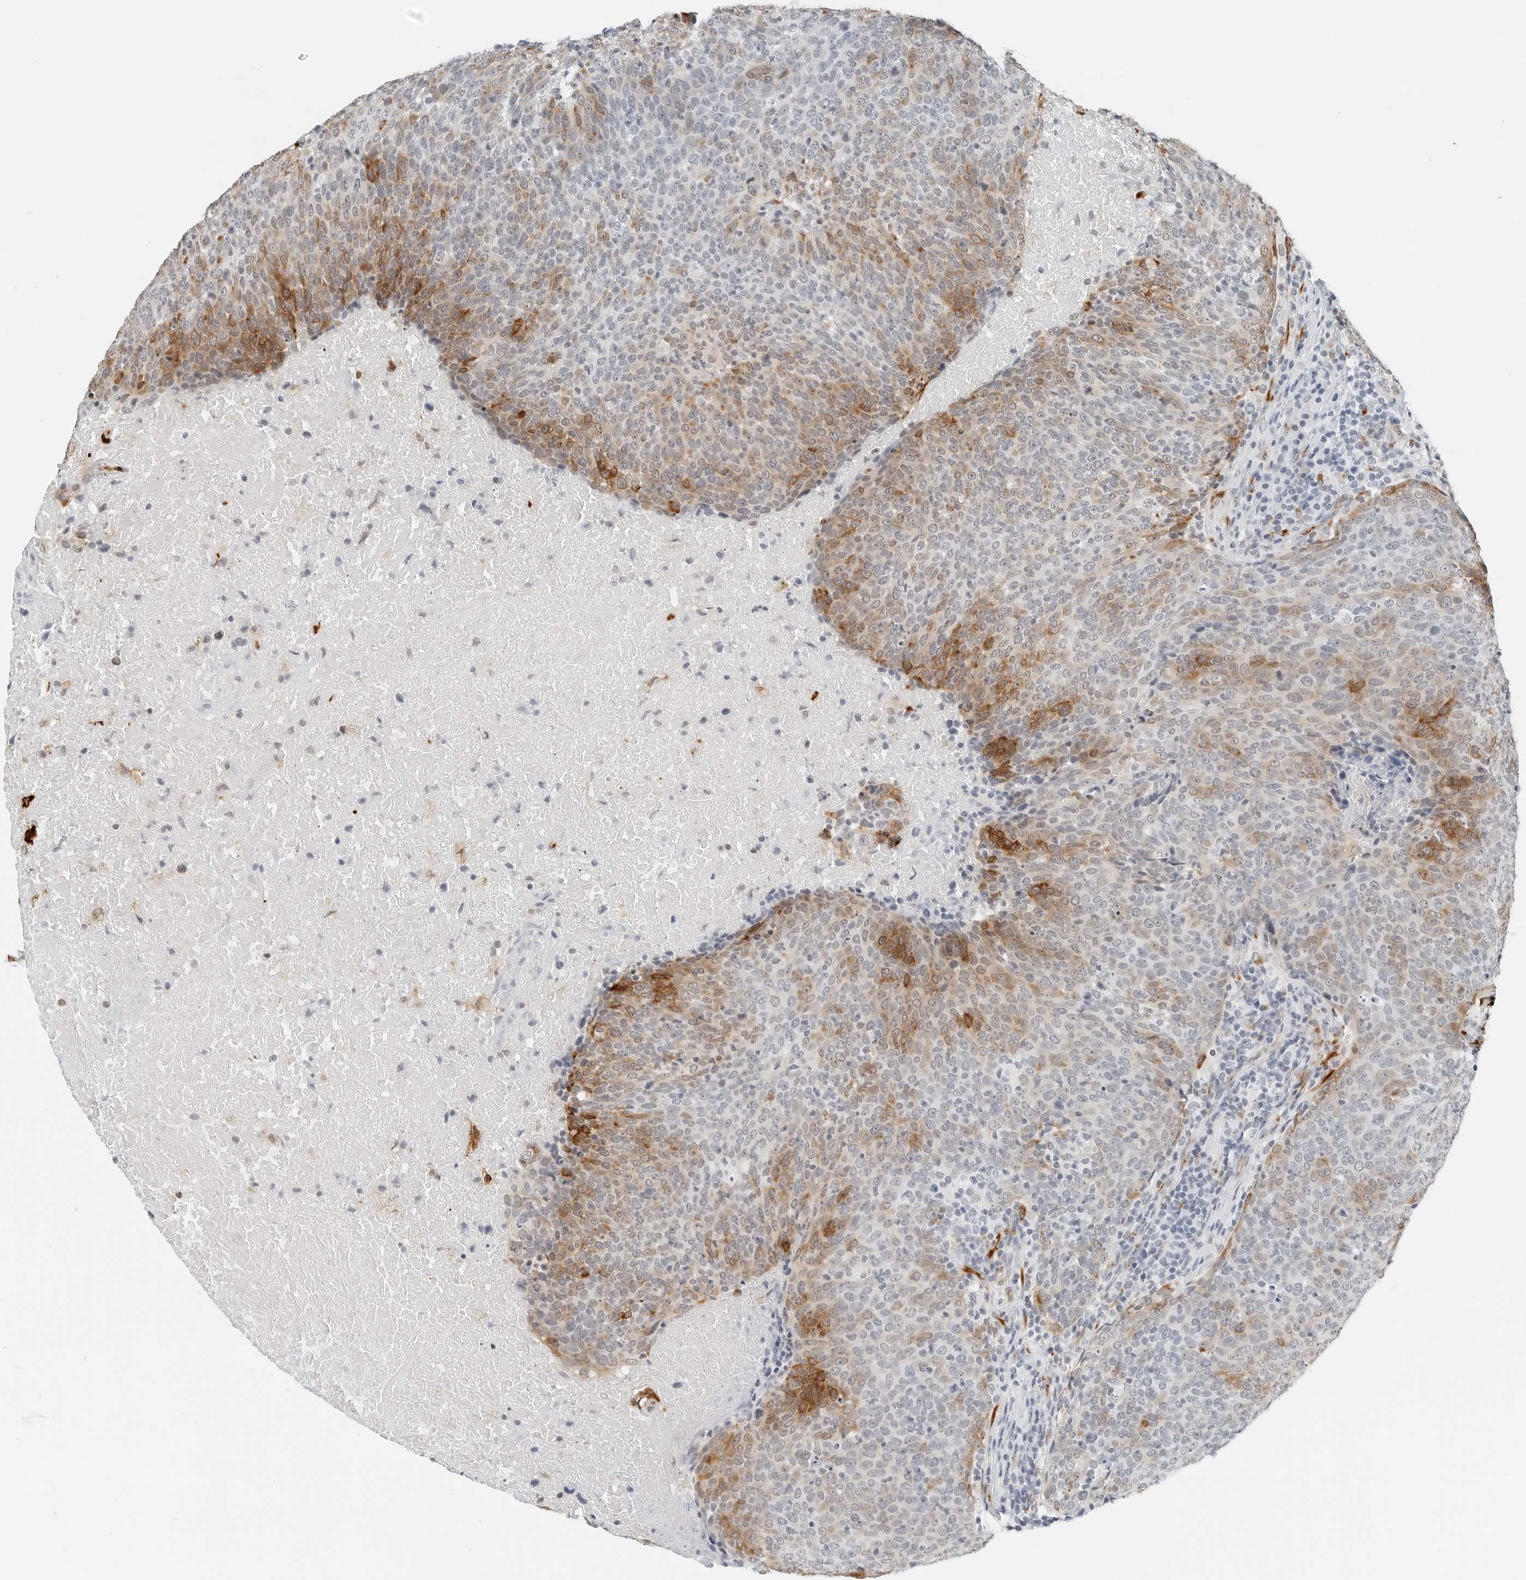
{"staining": {"intensity": "moderate", "quantity": "25%-75%", "location": "cytoplasmic/membranous"}, "tissue": "head and neck cancer", "cell_type": "Tumor cells", "image_type": "cancer", "snomed": [{"axis": "morphology", "description": "Squamous cell carcinoma, NOS"}, {"axis": "morphology", "description": "Squamous cell carcinoma, metastatic, NOS"}, {"axis": "topography", "description": "Lymph node"}, {"axis": "topography", "description": "Head-Neck"}], "caption": "Protein analysis of head and neck cancer tissue exhibits moderate cytoplasmic/membranous staining in approximately 25%-75% of tumor cells. Ihc stains the protein in brown and the nuclei are stained blue.", "gene": "P4HA2", "patient": {"sex": "male", "age": 62}}